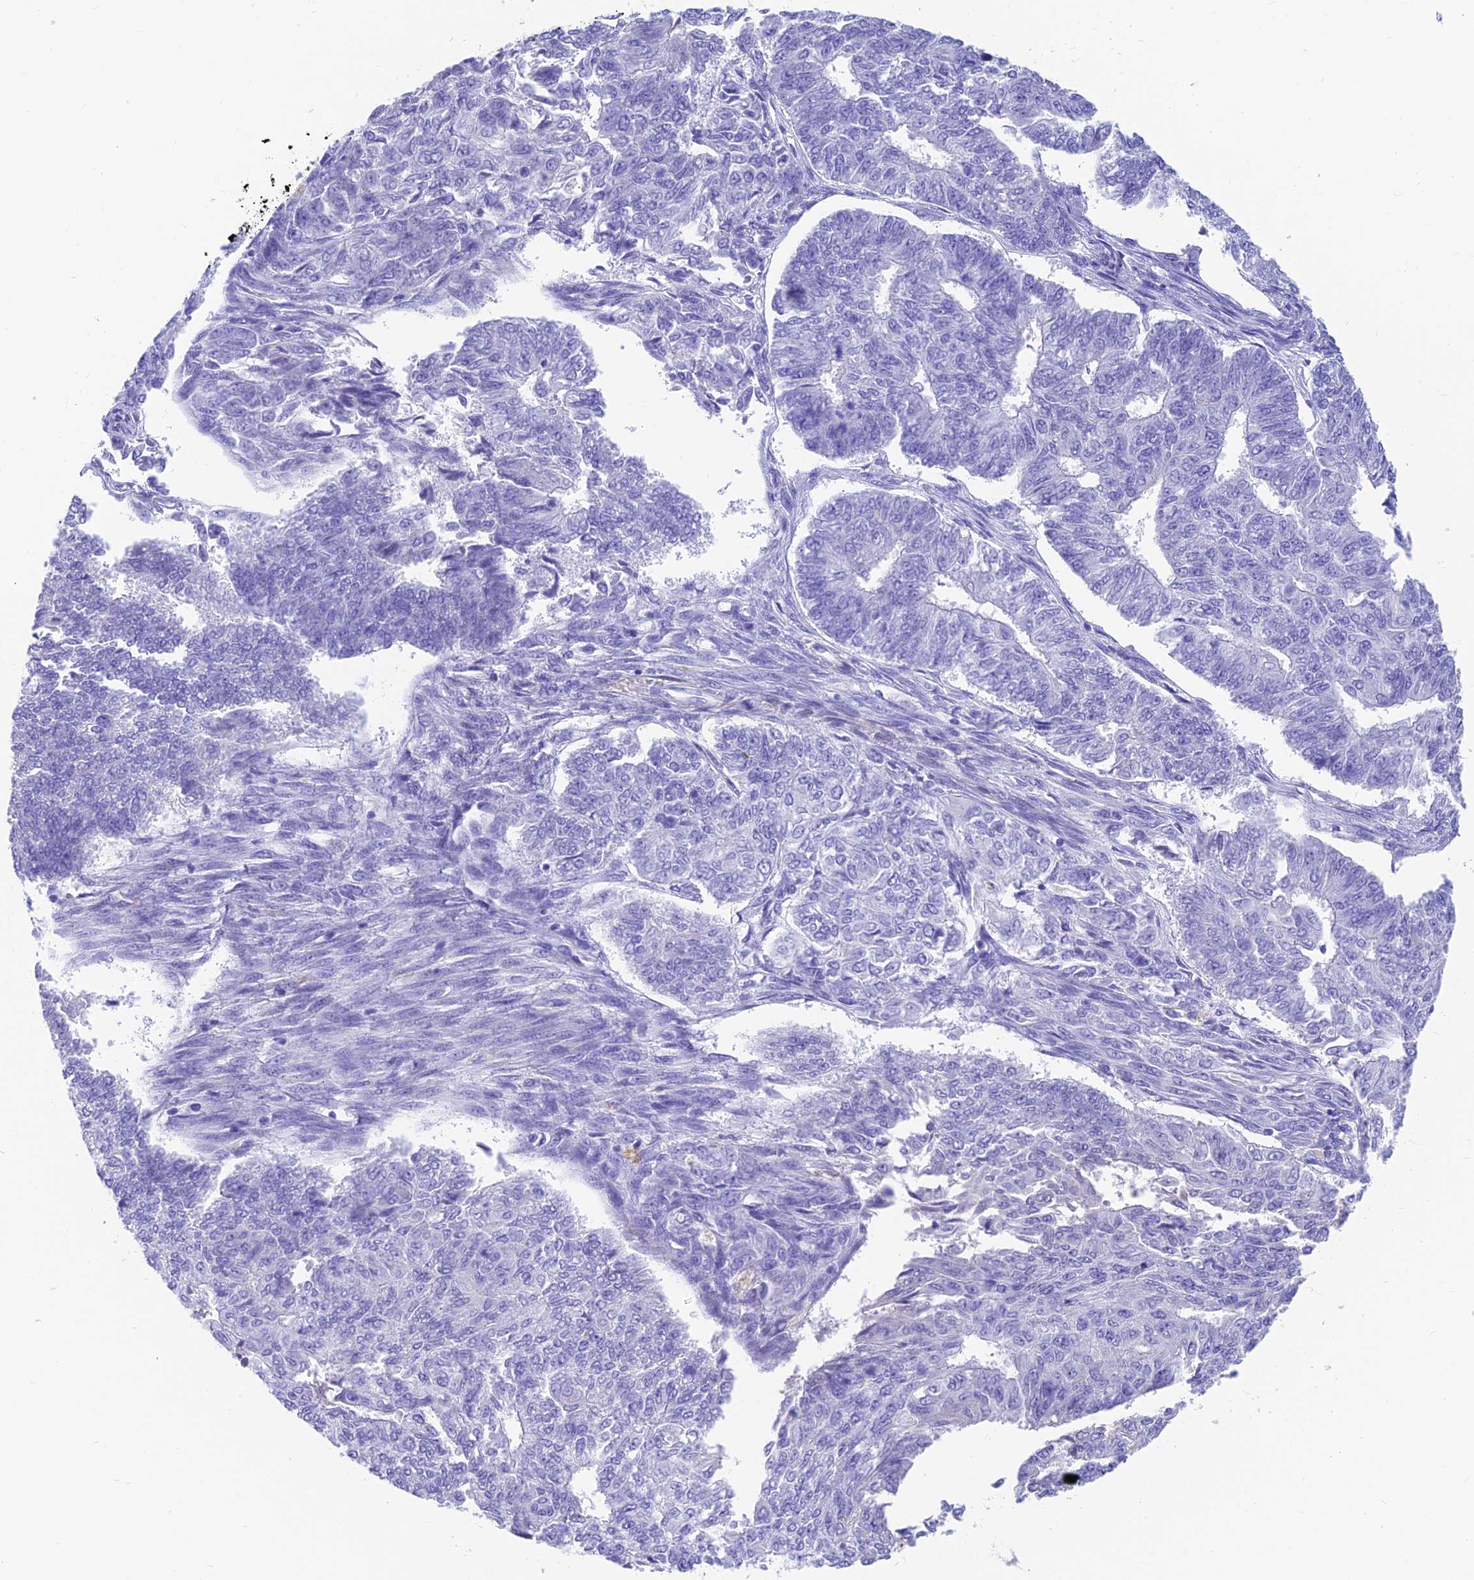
{"staining": {"intensity": "negative", "quantity": "none", "location": "none"}, "tissue": "endometrial cancer", "cell_type": "Tumor cells", "image_type": "cancer", "snomed": [{"axis": "morphology", "description": "Adenocarcinoma, NOS"}, {"axis": "topography", "description": "Endometrium"}], "caption": "A high-resolution photomicrograph shows immunohistochemistry (IHC) staining of endometrial adenocarcinoma, which shows no significant staining in tumor cells. (DAB (3,3'-diaminobenzidine) immunohistochemistry visualized using brightfield microscopy, high magnification).", "gene": "GNG11", "patient": {"sex": "female", "age": 32}}